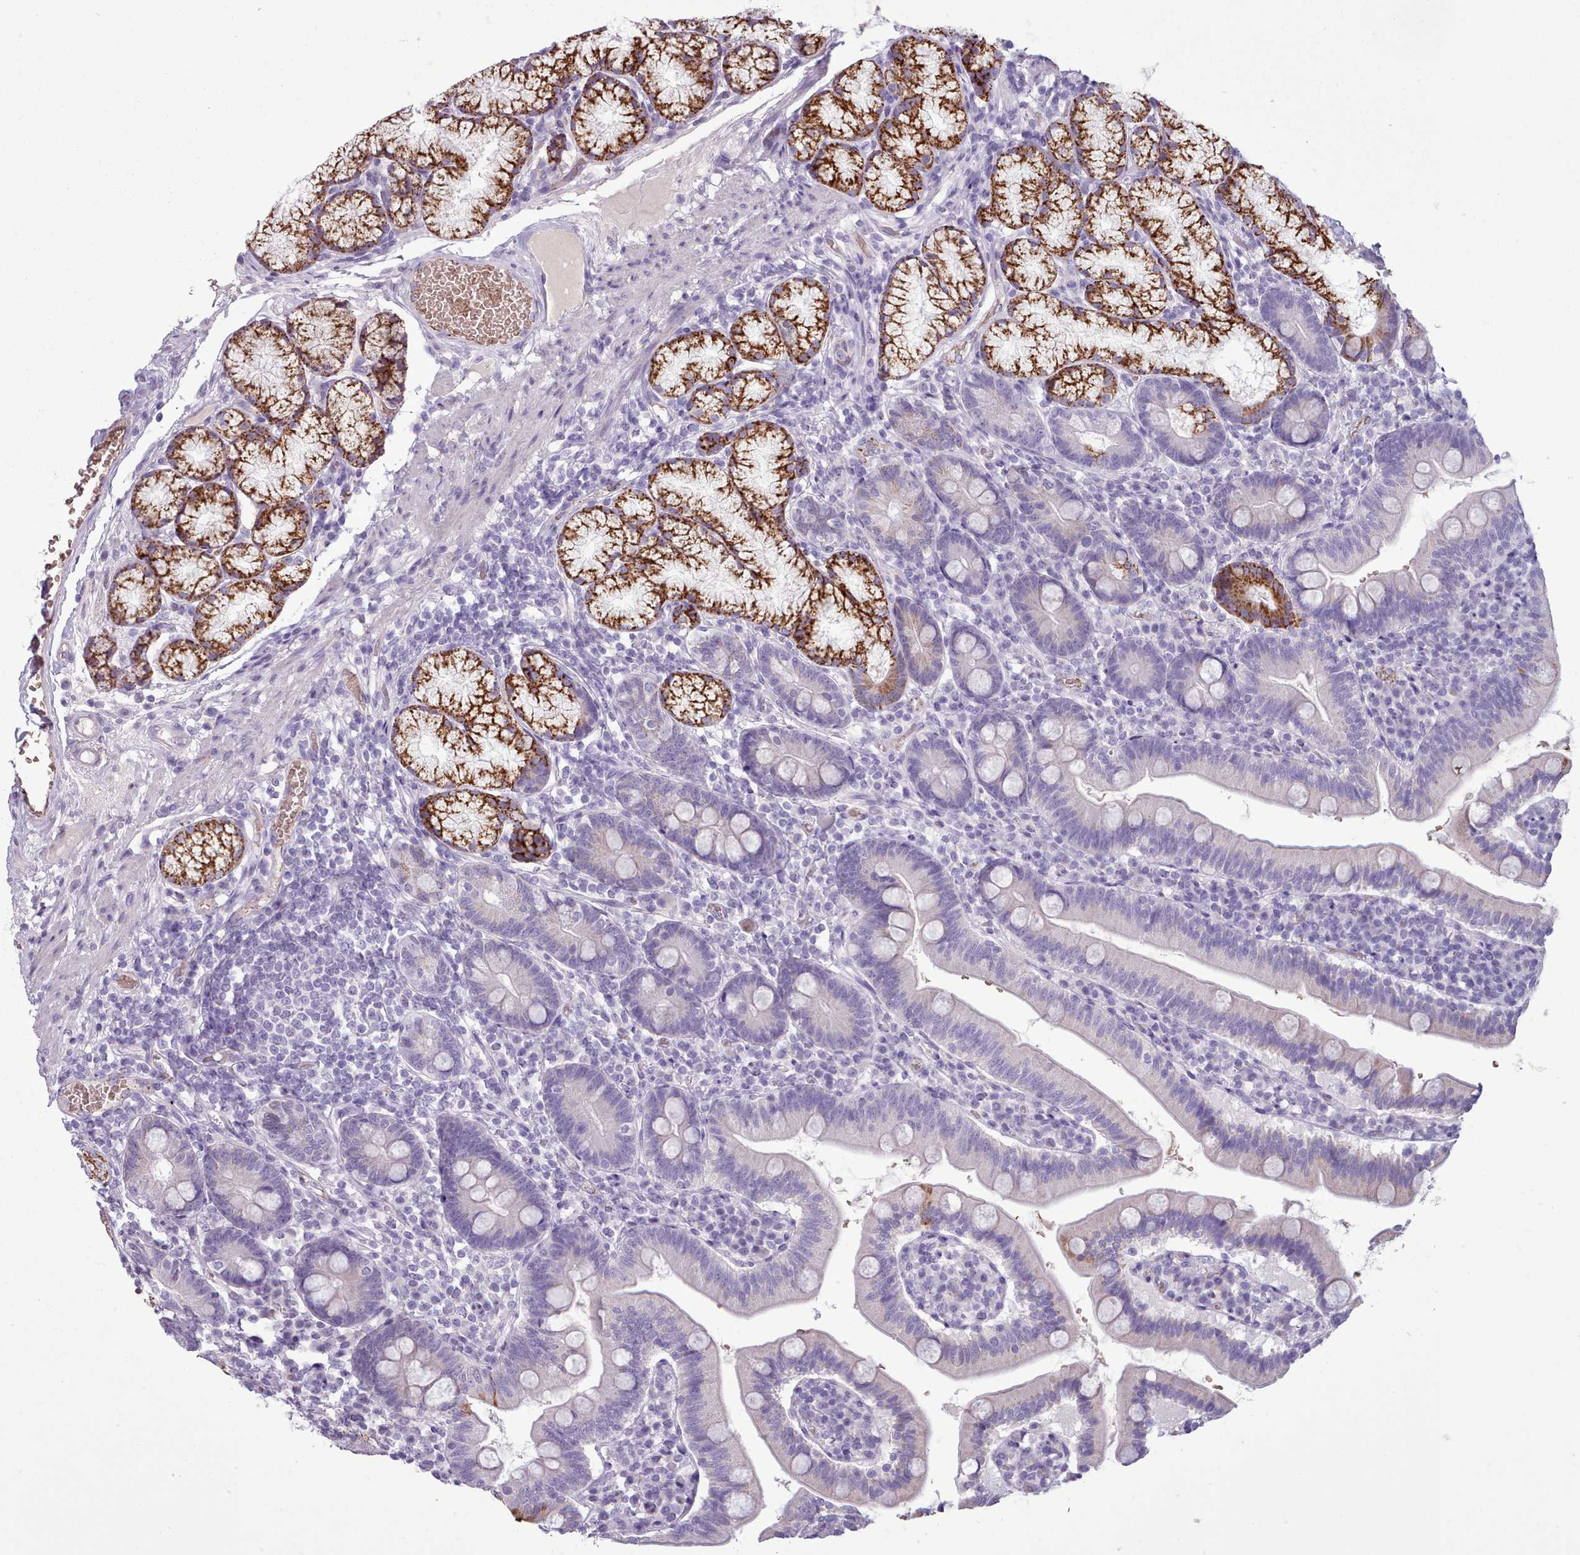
{"staining": {"intensity": "negative", "quantity": "none", "location": "none"}, "tissue": "duodenum", "cell_type": "Glandular cells", "image_type": "normal", "snomed": [{"axis": "morphology", "description": "Normal tissue, NOS"}, {"axis": "topography", "description": "Duodenum"}], "caption": "Immunohistochemistry (IHC) micrograph of normal duodenum: duodenum stained with DAB shows no significant protein positivity in glandular cells.", "gene": "AK4P3", "patient": {"sex": "female", "age": 67}}